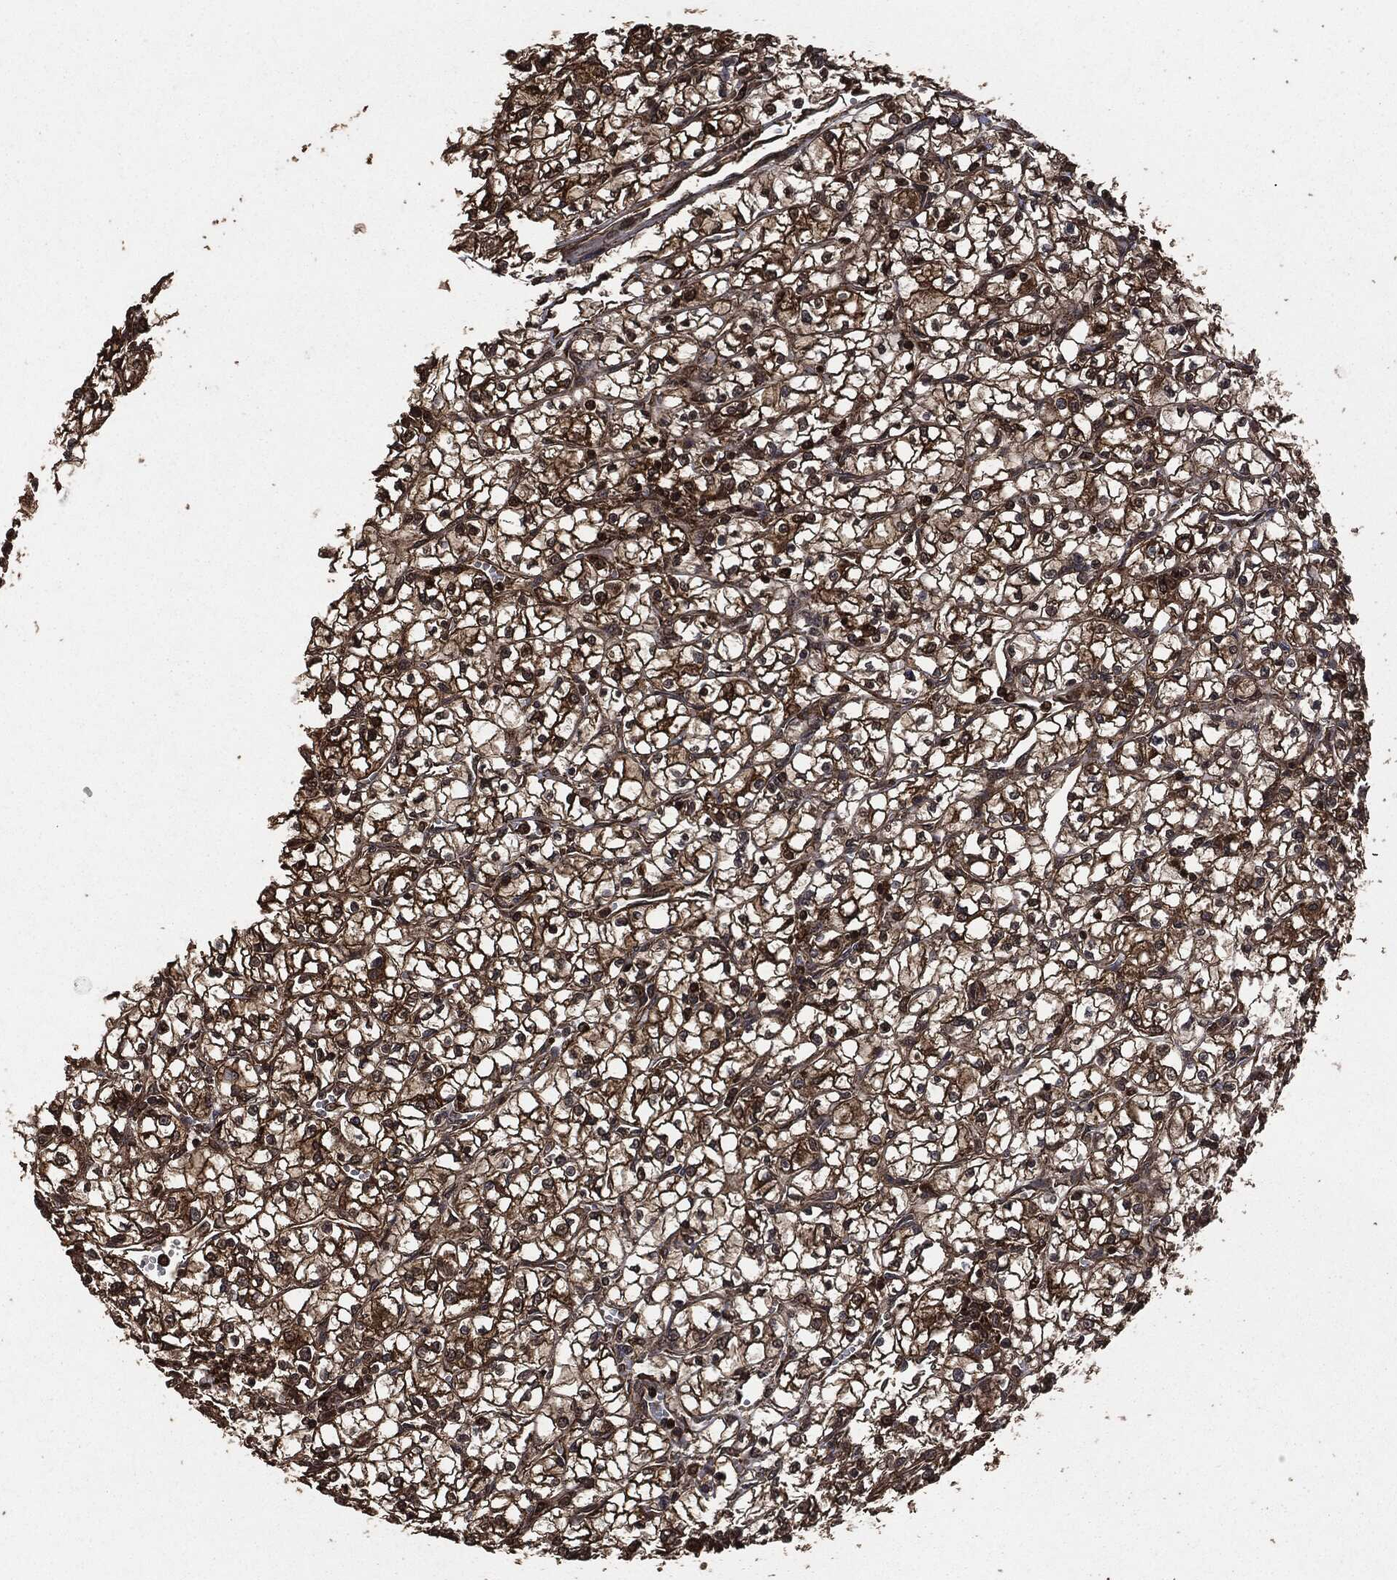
{"staining": {"intensity": "strong", "quantity": "25%-75%", "location": "cytoplasmic/membranous"}, "tissue": "renal cancer", "cell_type": "Tumor cells", "image_type": "cancer", "snomed": [{"axis": "morphology", "description": "Adenocarcinoma, NOS"}, {"axis": "topography", "description": "Kidney"}], "caption": "DAB (3,3'-diaminobenzidine) immunohistochemical staining of renal adenocarcinoma exhibits strong cytoplasmic/membranous protein staining in about 25%-75% of tumor cells.", "gene": "HRAS", "patient": {"sex": "female", "age": 64}}